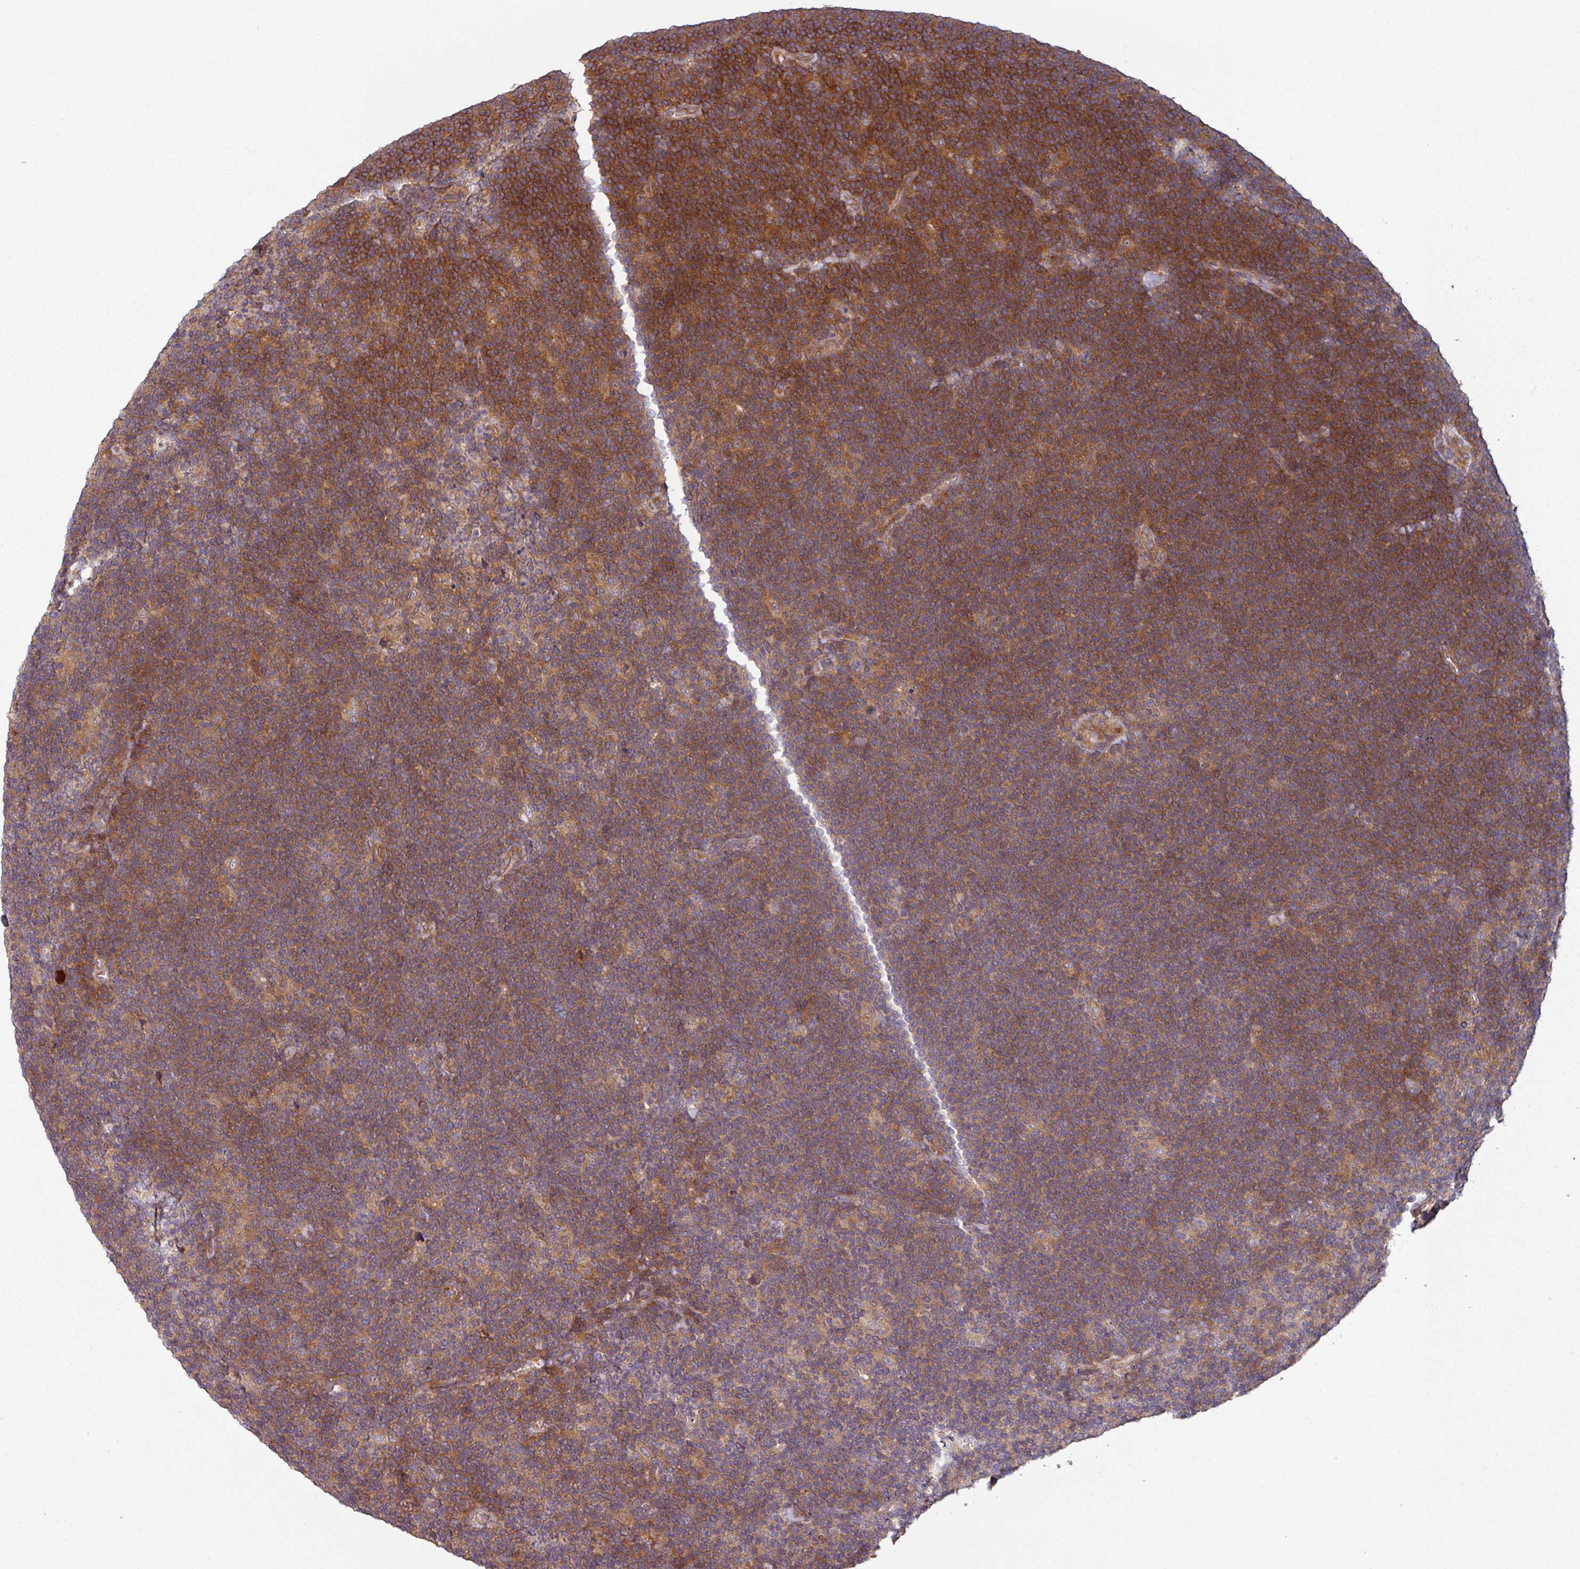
{"staining": {"intensity": "weak", "quantity": ">75%", "location": "cytoplasmic/membranous"}, "tissue": "lymphoma", "cell_type": "Tumor cells", "image_type": "cancer", "snomed": [{"axis": "morphology", "description": "Hodgkin's disease, NOS"}, {"axis": "topography", "description": "Lymph node"}], "caption": "Immunohistochemical staining of Hodgkin's disease shows low levels of weak cytoplasmic/membranous protein expression in about >75% of tumor cells.", "gene": "SIK1", "patient": {"sex": "female", "age": 57}}